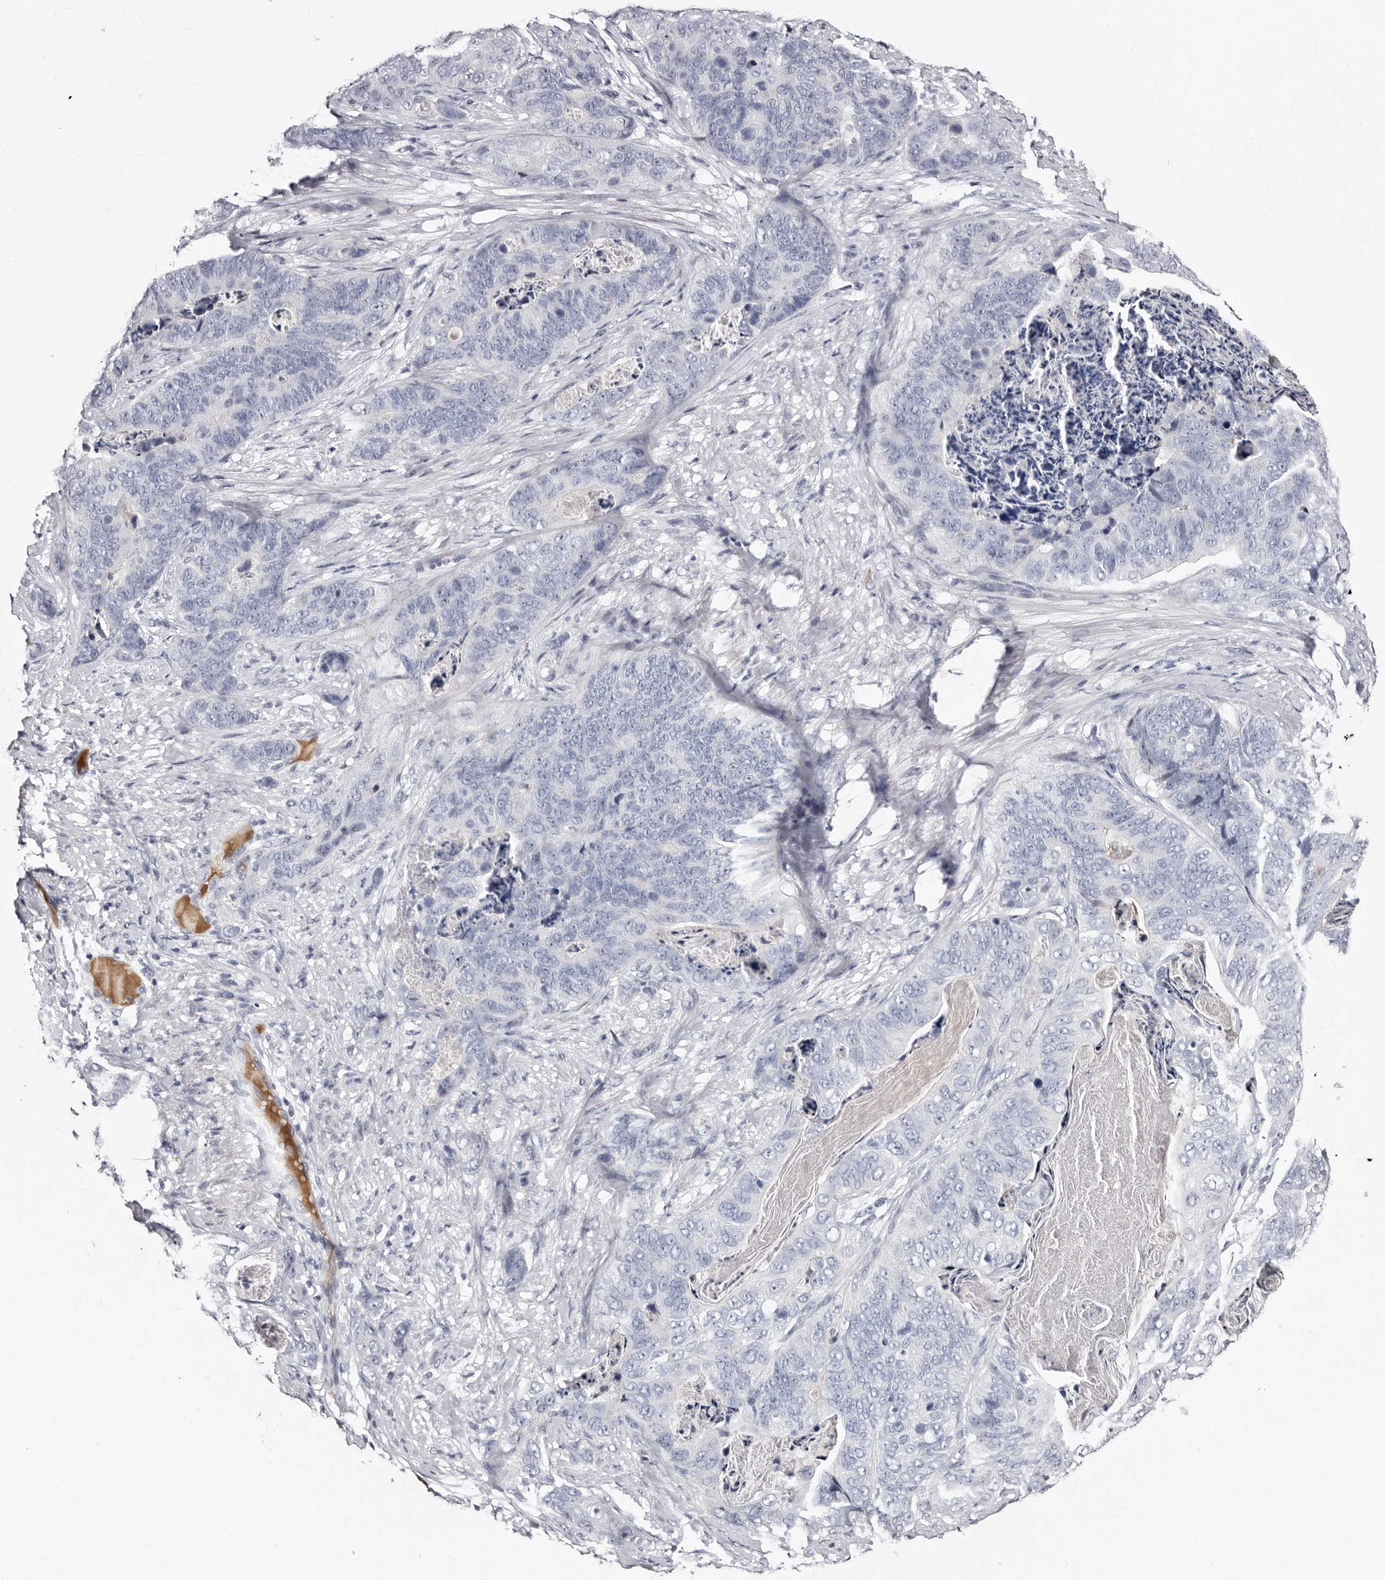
{"staining": {"intensity": "negative", "quantity": "none", "location": "none"}, "tissue": "stomach cancer", "cell_type": "Tumor cells", "image_type": "cancer", "snomed": [{"axis": "morphology", "description": "Normal tissue, NOS"}, {"axis": "morphology", "description": "Adenocarcinoma, NOS"}, {"axis": "topography", "description": "Stomach"}], "caption": "Immunohistochemical staining of stomach cancer (adenocarcinoma) exhibits no significant positivity in tumor cells. The staining was performed using DAB to visualize the protein expression in brown, while the nuclei were stained in blue with hematoxylin (Magnification: 20x).", "gene": "TBC1D22B", "patient": {"sex": "female", "age": 89}}